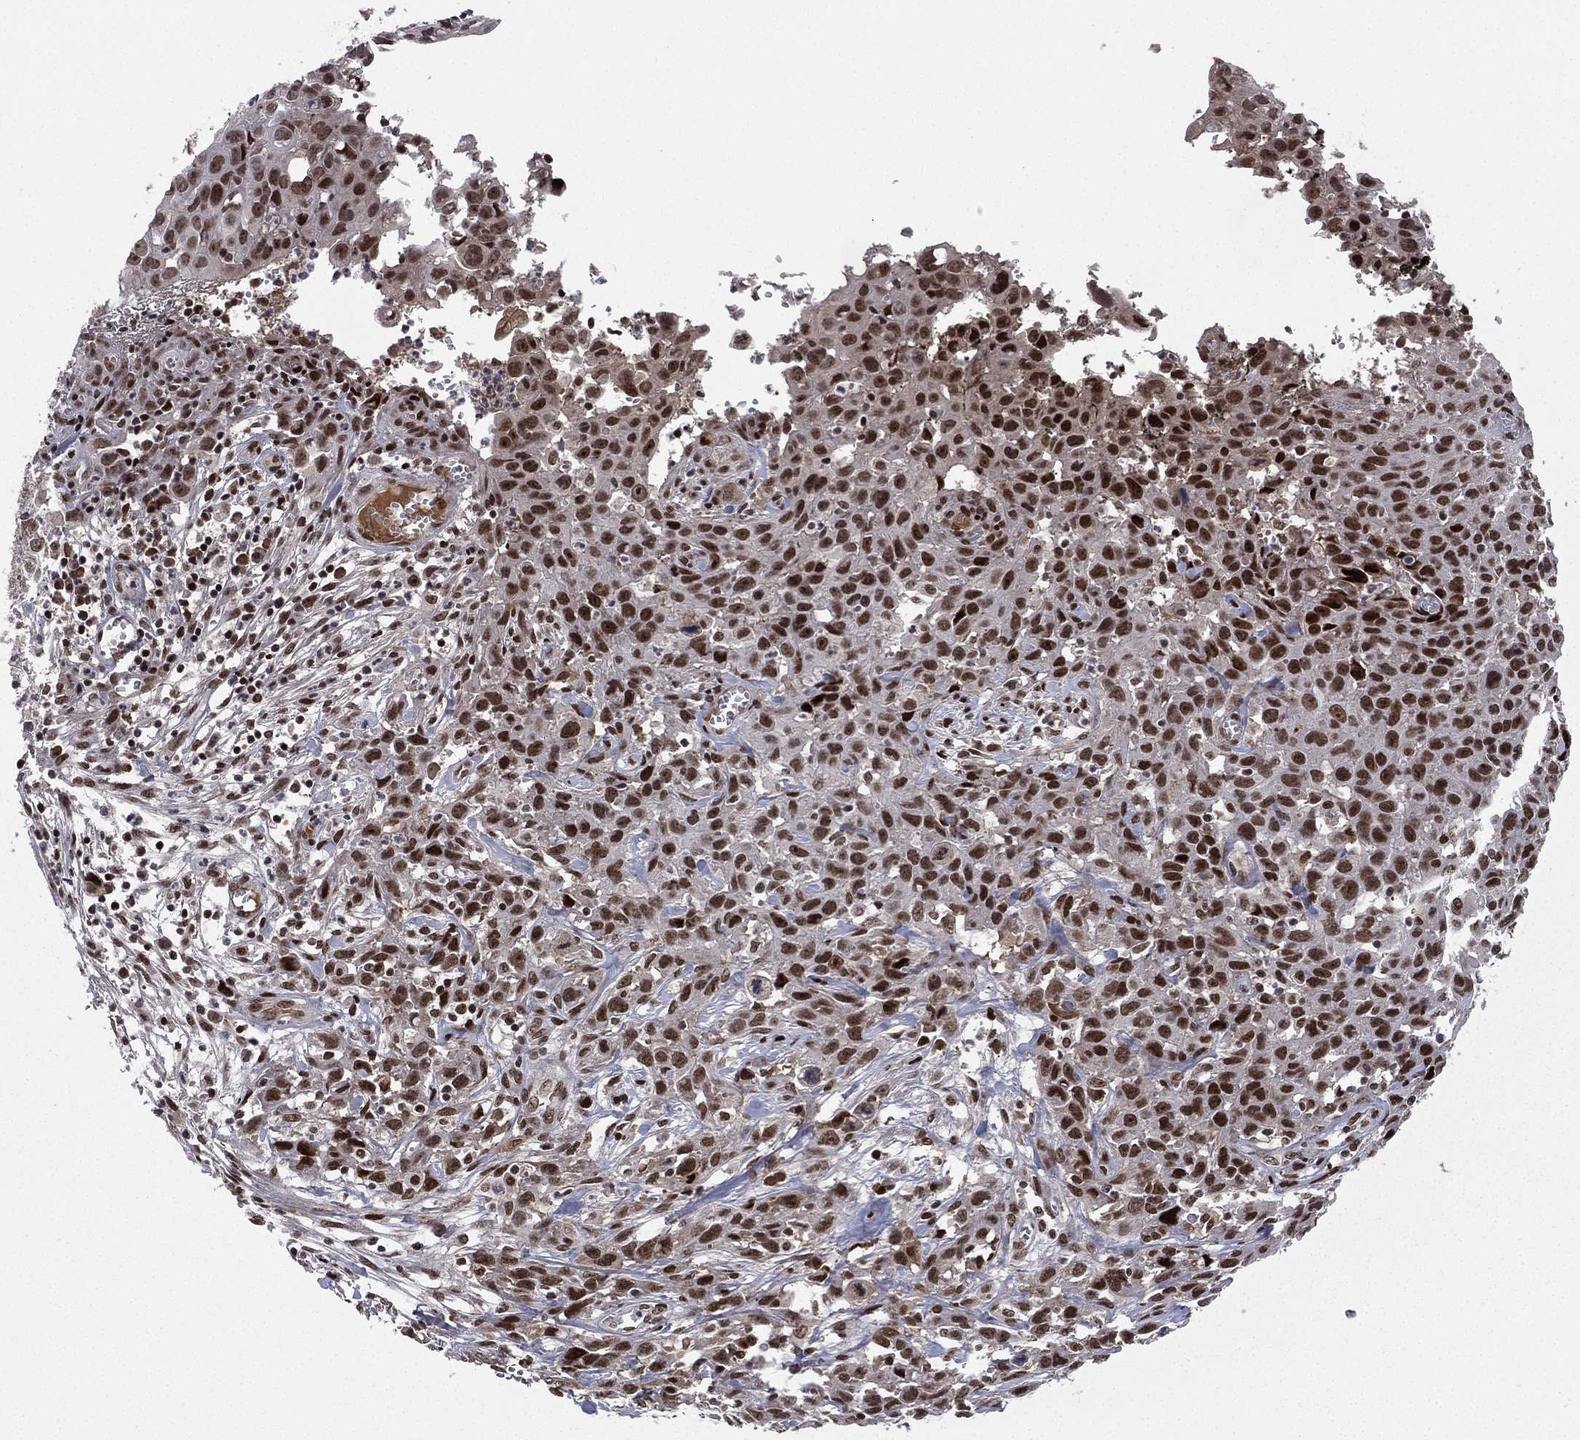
{"staining": {"intensity": "strong", "quantity": "25%-75%", "location": "nuclear"}, "tissue": "cervical cancer", "cell_type": "Tumor cells", "image_type": "cancer", "snomed": [{"axis": "morphology", "description": "Squamous cell carcinoma, NOS"}, {"axis": "topography", "description": "Cervix"}], "caption": "Immunohistochemical staining of cervical cancer shows strong nuclear protein positivity in about 25%-75% of tumor cells.", "gene": "RTF1", "patient": {"sex": "female", "age": 38}}